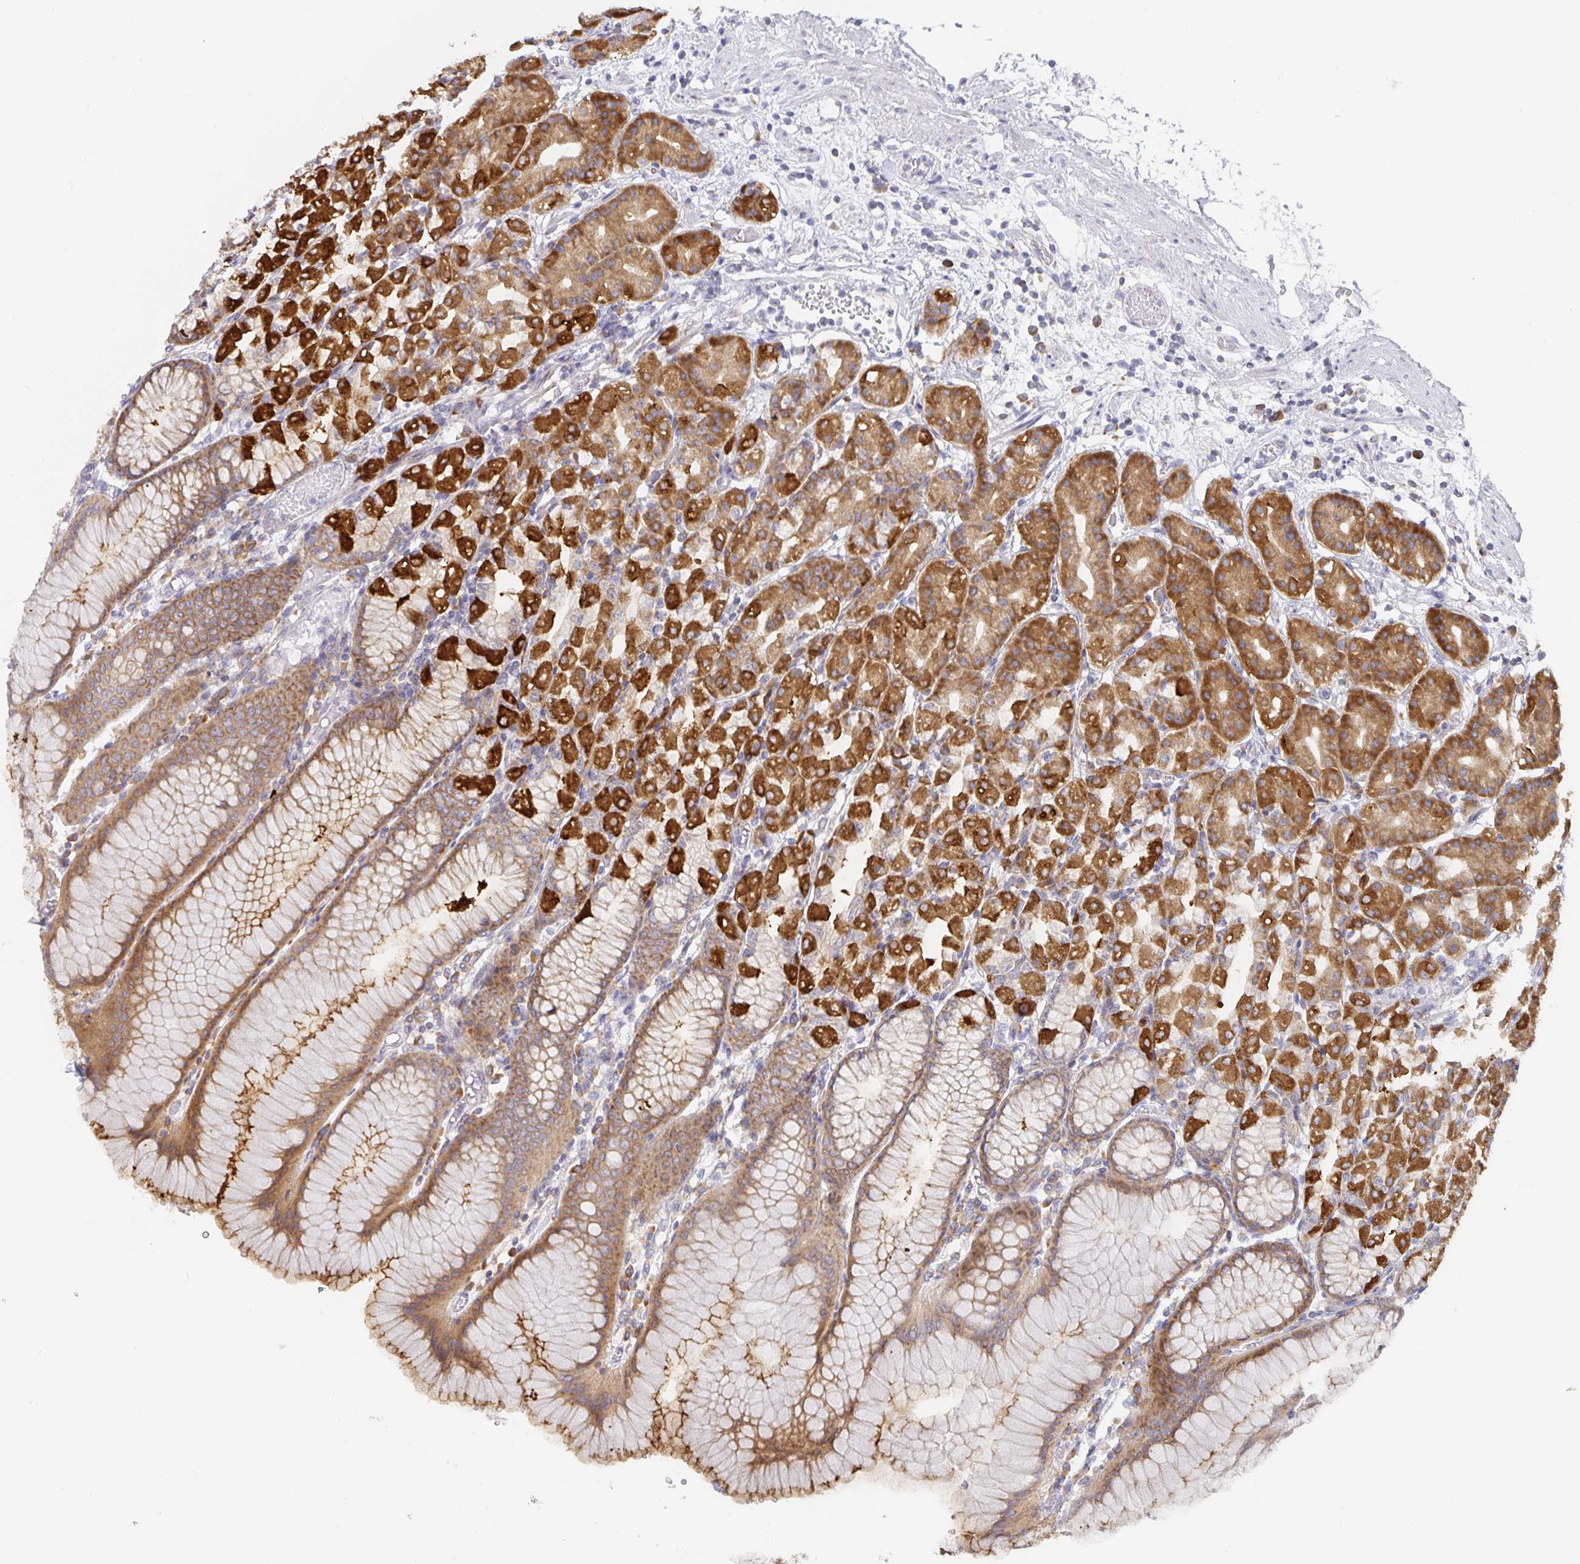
{"staining": {"intensity": "strong", "quantity": "25%-75%", "location": "cytoplasmic/membranous"}, "tissue": "stomach", "cell_type": "Glandular cells", "image_type": "normal", "snomed": [{"axis": "morphology", "description": "Normal tissue, NOS"}, {"axis": "topography", "description": "Stomach"}], "caption": "The image displays a brown stain indicating the presence of a protein in the cytoplasmic/membranous of glandular cells in stomach. The protein is shown in brown color, while the nuclei are stained blue.", "gene": "NOMO1", "patient": {"sex": "female", "age": 57}}